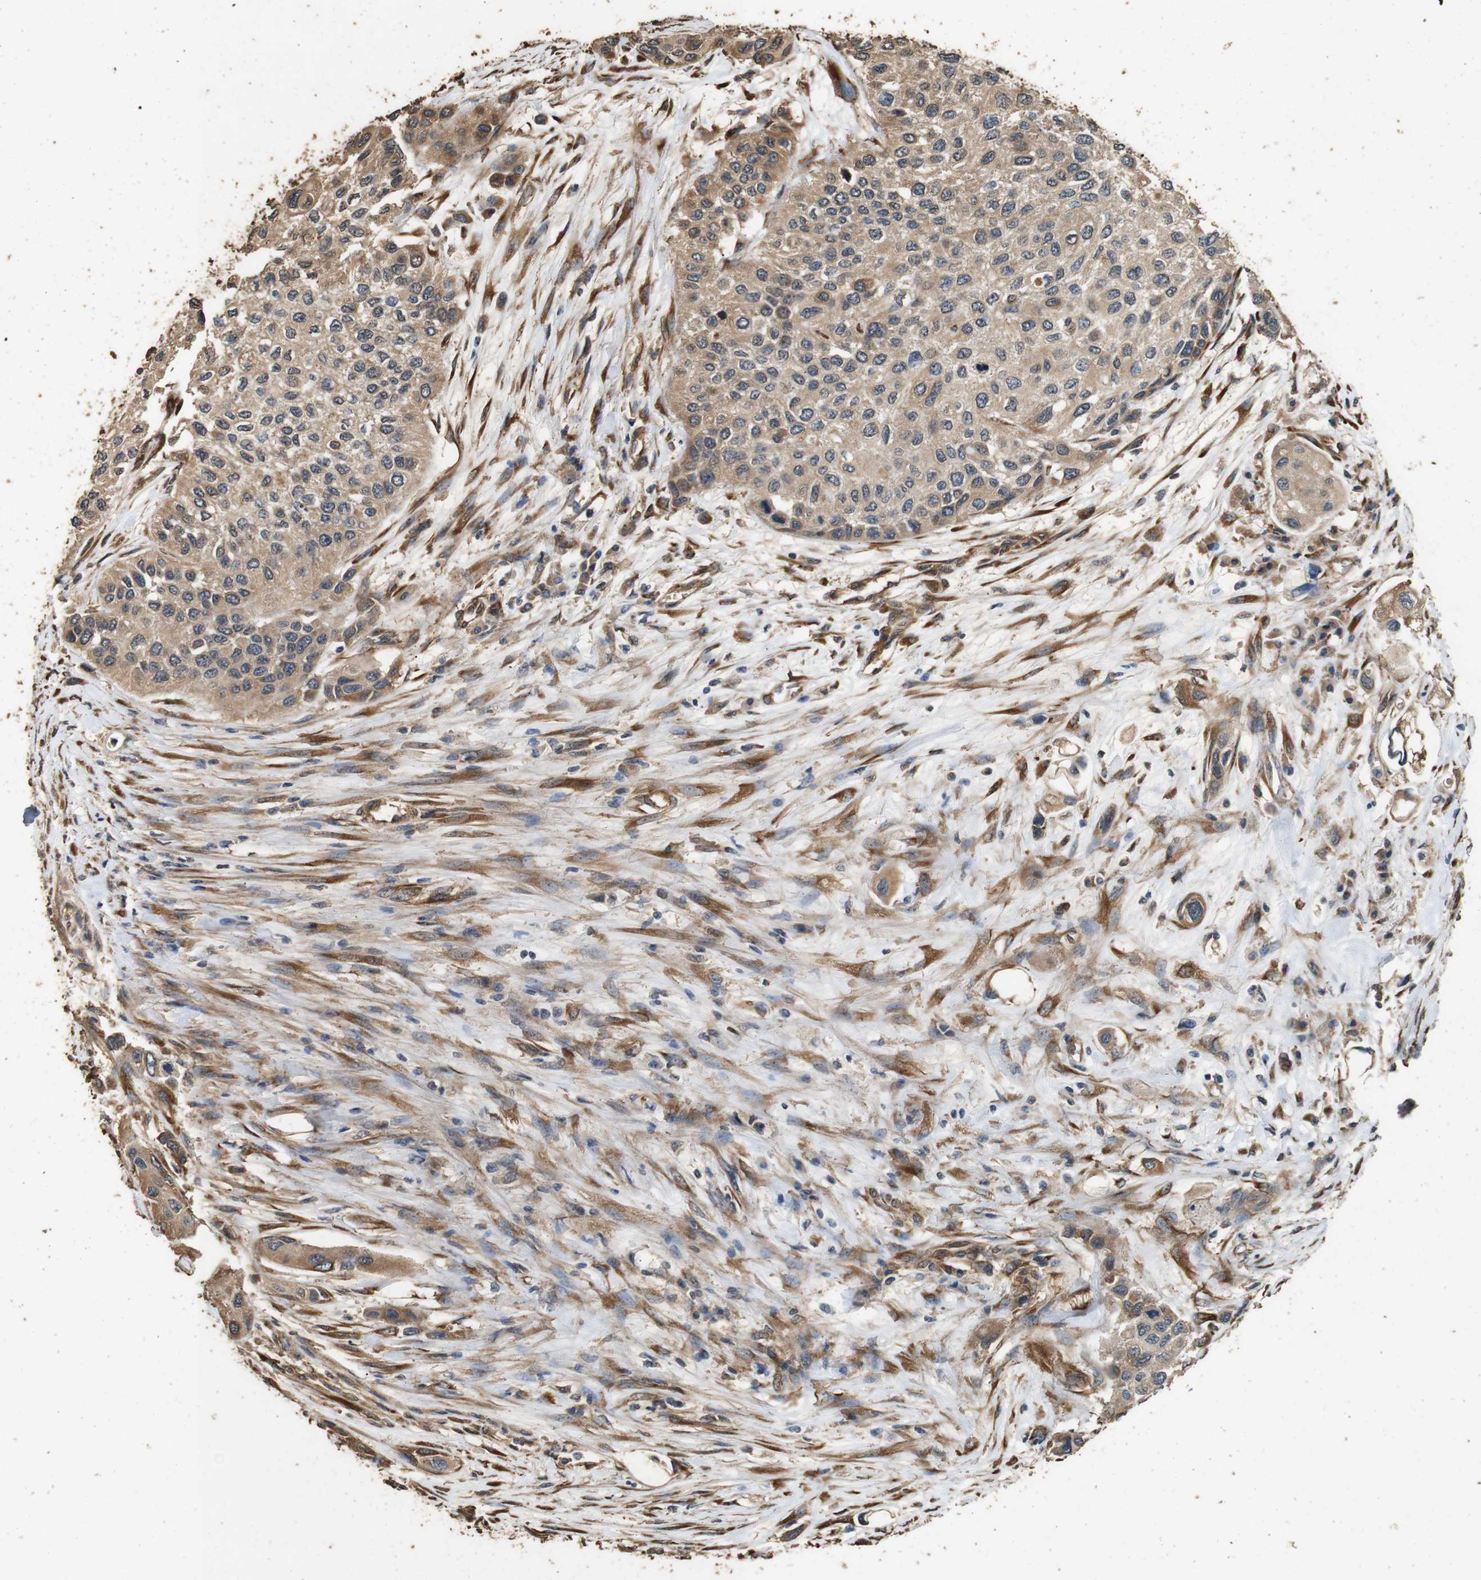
{"staining": {"intensity": "weak", "quantity": ">75%", "location": "cytoplasmic/membranous"}, "tissue": "urothelial cancer", "cell_type": "Tumor cells", "image_type": "cancer", "snomed": [{"axis": "morphology", "description": "Urothelial carcinoma, High grade"}, {"axis": "topography", "description": "Urinary bladder"}], "caption": "Urothelial cancer was stained to show a protein in brown. There is low levels of weak cytoplasmic/membranous staining in approximately >75% of tumor cells.", "gene": "CNPY4", "patient": {"sex": "female", "age": 56}}